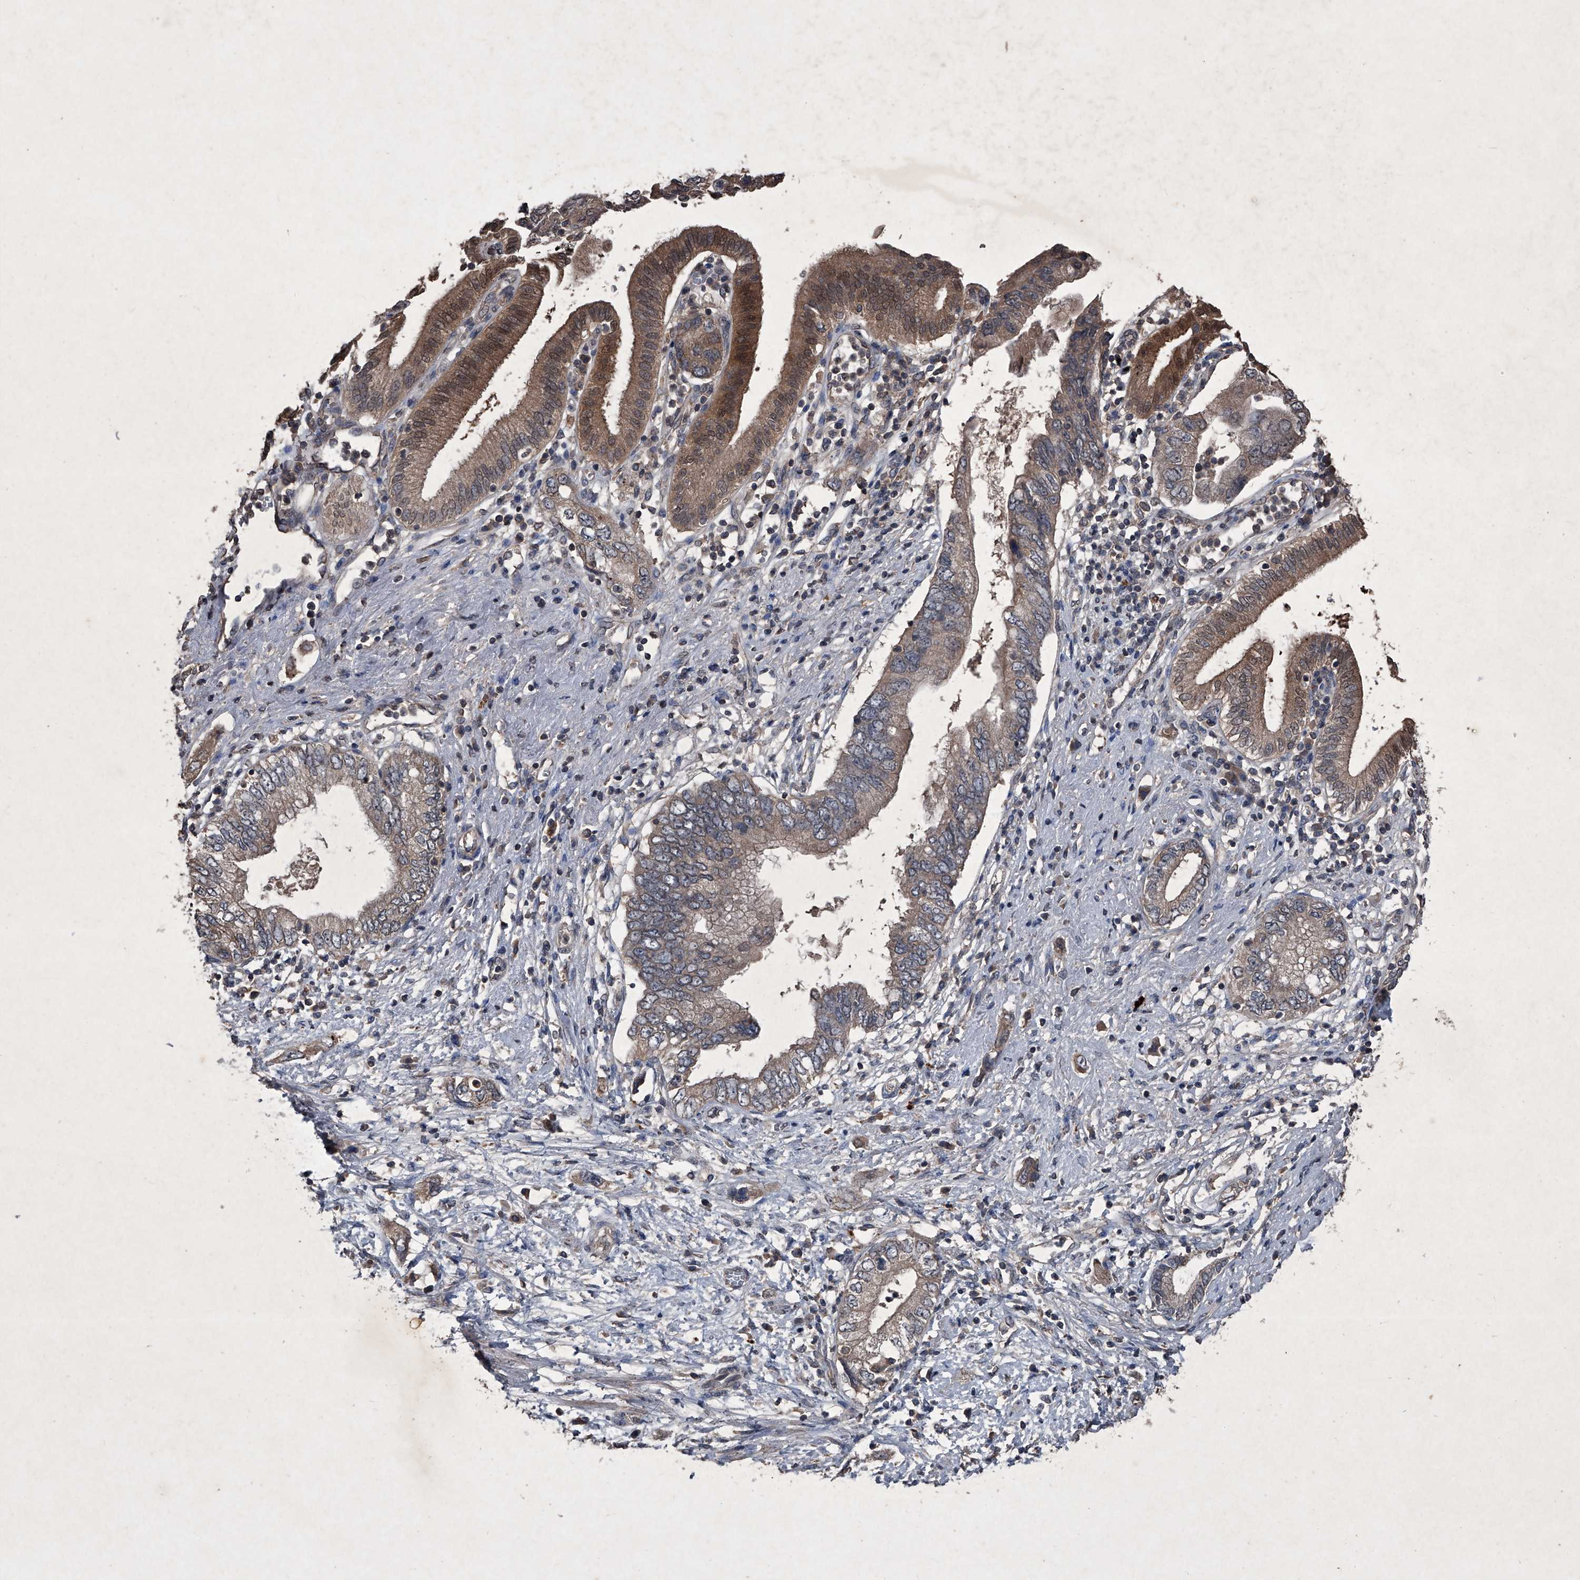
{"staining": {"intensity": "weak", "quantity": ">75%", "location": "cytoplasmic/membranous"}, "tissue": "pancreatic cancer", "cell_type": "Tumor cells", "image_type": "cancer", "snomed": [{"axis": "morphology", "description": "Adenocarcinoma, NOS"}, {"axis": "topography", "description": "Pancreas"}], "caption": "Adenocarcinoma (pancreatic) stained with DAB (3,3'-diaminobenzidine) immunohistochemistry (IHC) displays low levels of weak cytoplasmic/membranous staining in about >75% of tumor cells. (Stains: DAB (3,3'-diaminobenzidine) in brown, nuclei in blue, Microscopy: brightfield microscopy at high magnification).", "gene": "MAPKAP1", "patient": {"sex": "female", "age": 73}}